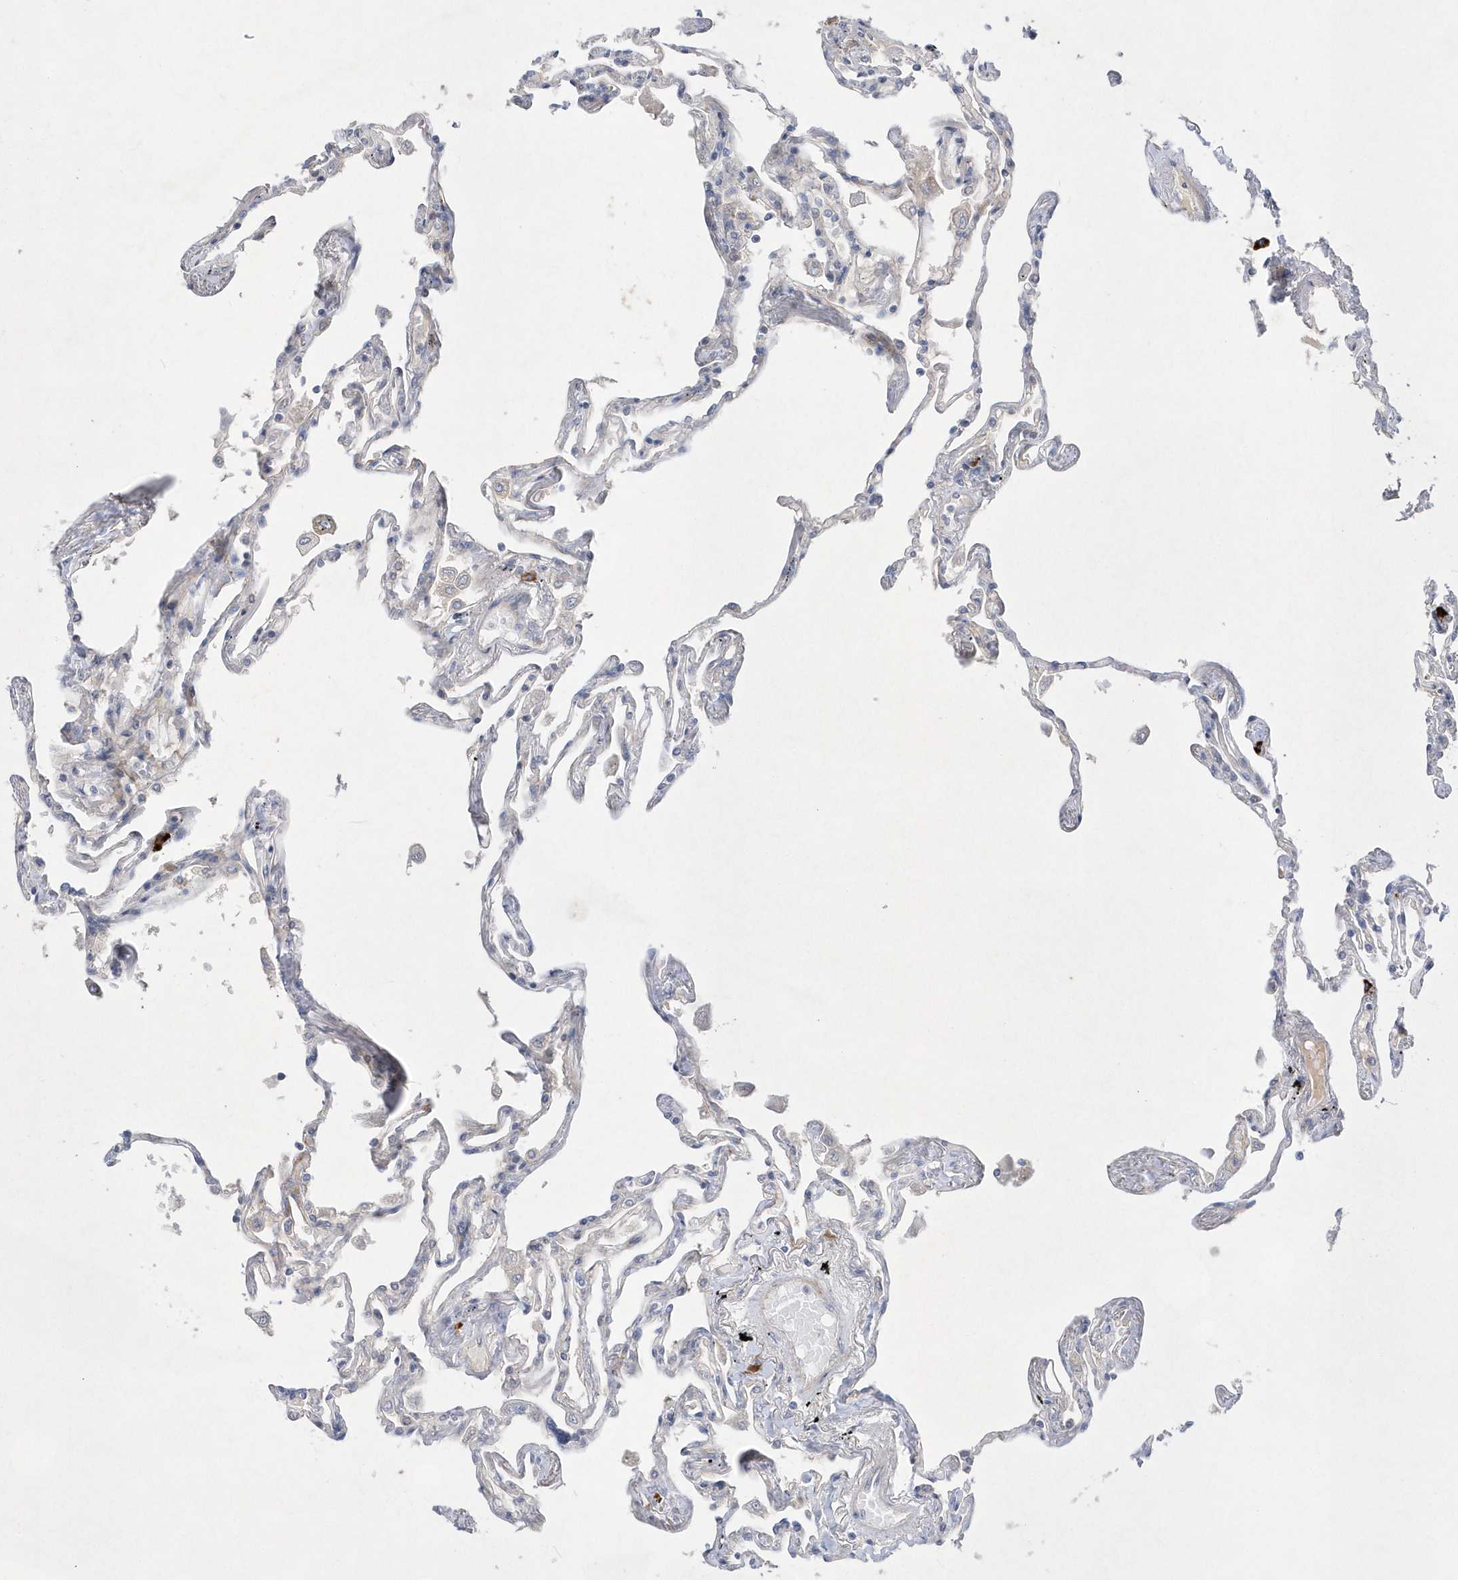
{"staining": {"intensity": "weak", "quantity": "<25%", "location": "cytoplasmic/membranous"}, "tissue": "lung", "cell_type": "Alveolar cells", "image_type": "normal", "snomed": [{"axis": "morphology", "description": "Normal tissue, NOS"}, {"axis": "topography", "description": "Lung"}], "caption": "Protein analysis of normal lung demonstrates no significant expression in alveolar cells. Brightfield microscopy of immunohistochemistry (IHC) stained with DAB (brown) and hematoxylin (blue), captured at high magnification.", "gene": "TMEM132B", "patient": {"sex": "female", "age": 67}}